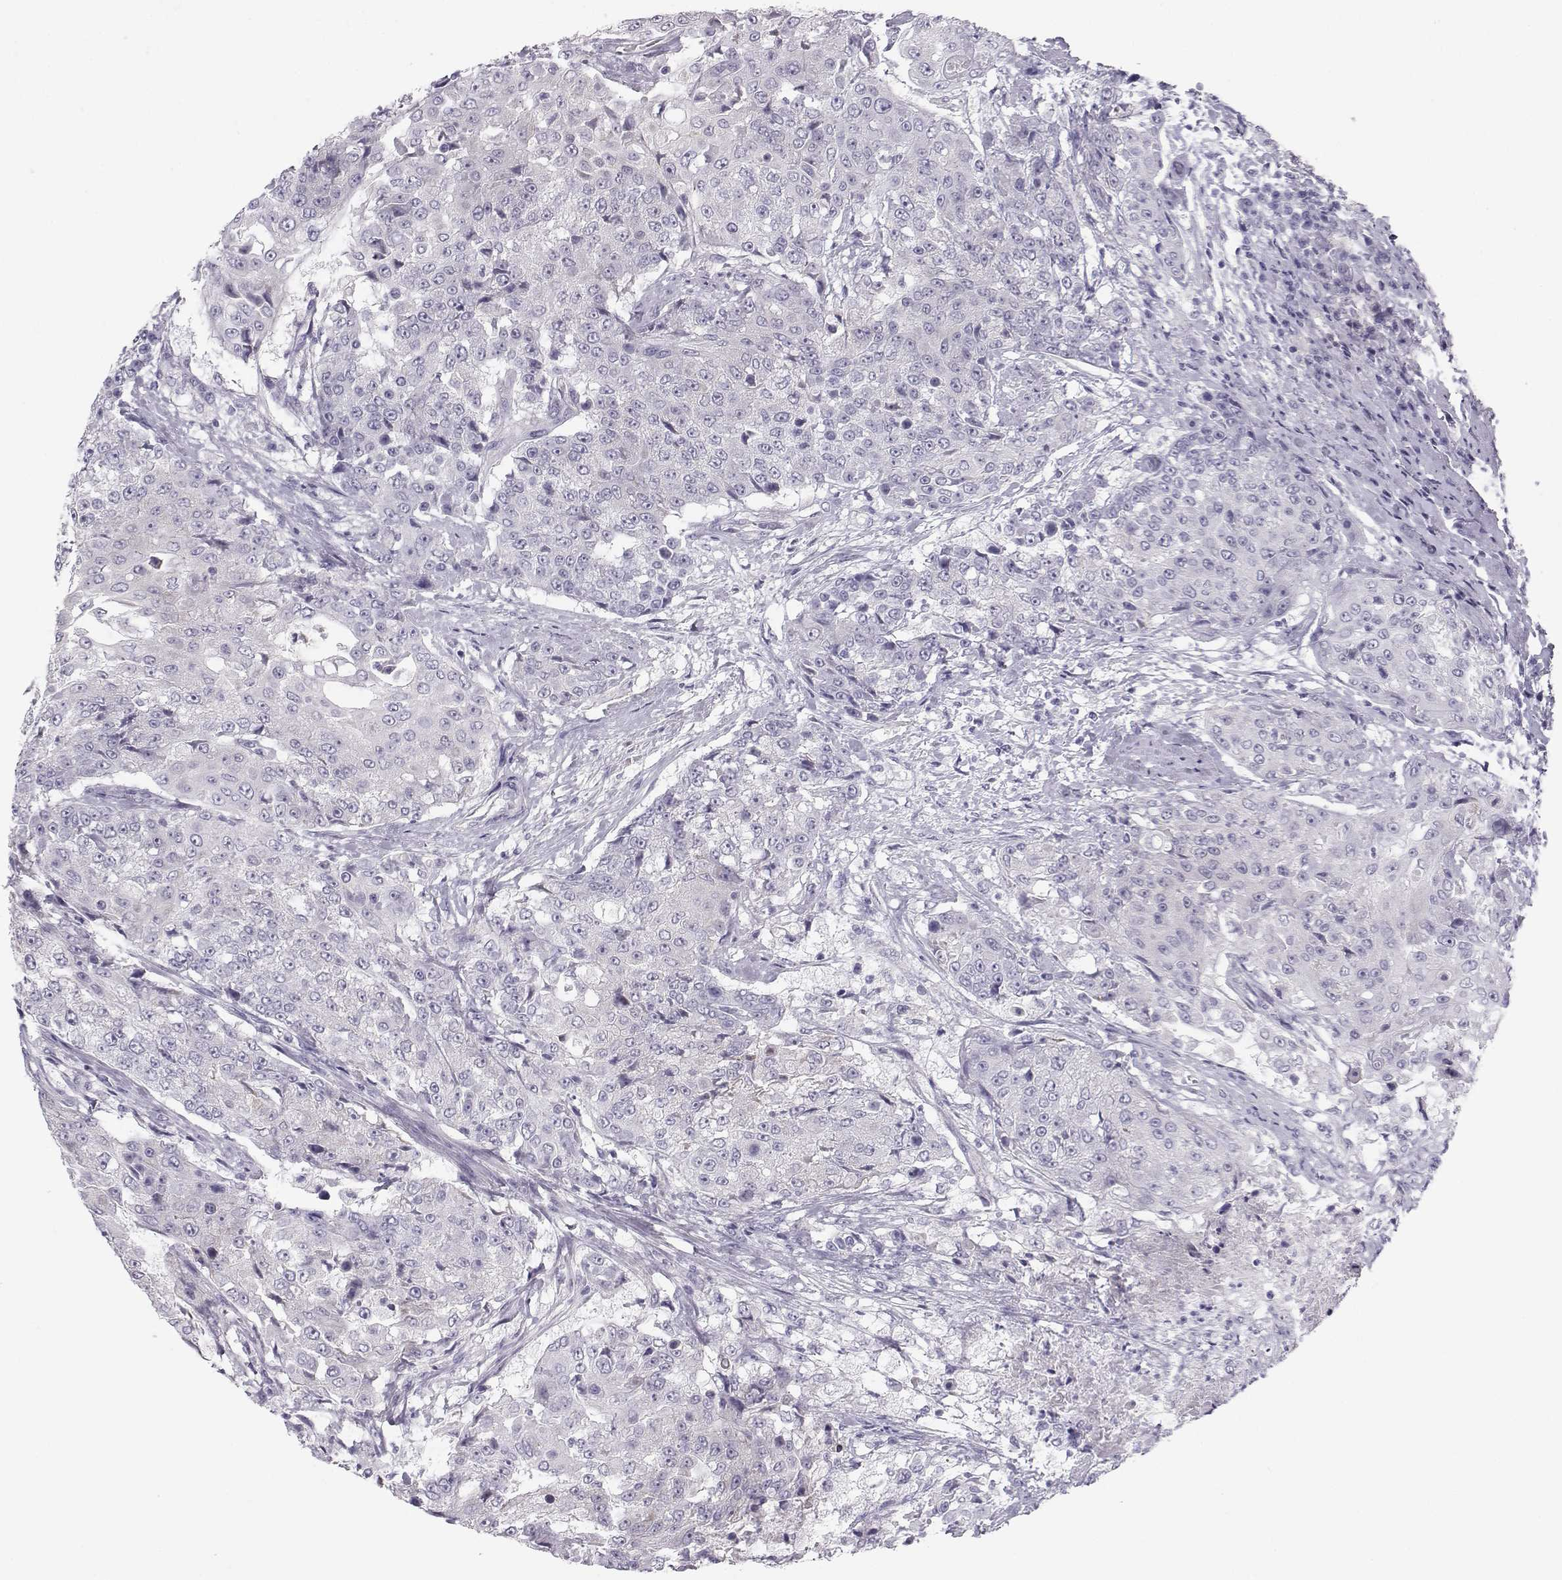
{"staining": {"intensity": "negative", "quantity": "none", "location": "none"}, "tissue": "urothelial cancer", "cell_type": "Tumor cells", "image_type": "cancer", "snomed": [{"axis": "morphology", "description": "Urothelial carcinoma, High grade"}, {"axis": "topography", "description": "Urinary bladder"}], "caption": "Protein analysis of high-grade urothelial carcinoma reveals no significant expression in tumor cells.", "gene": "KCNMB4", "patient": {"sex": "female", "age": 63}}